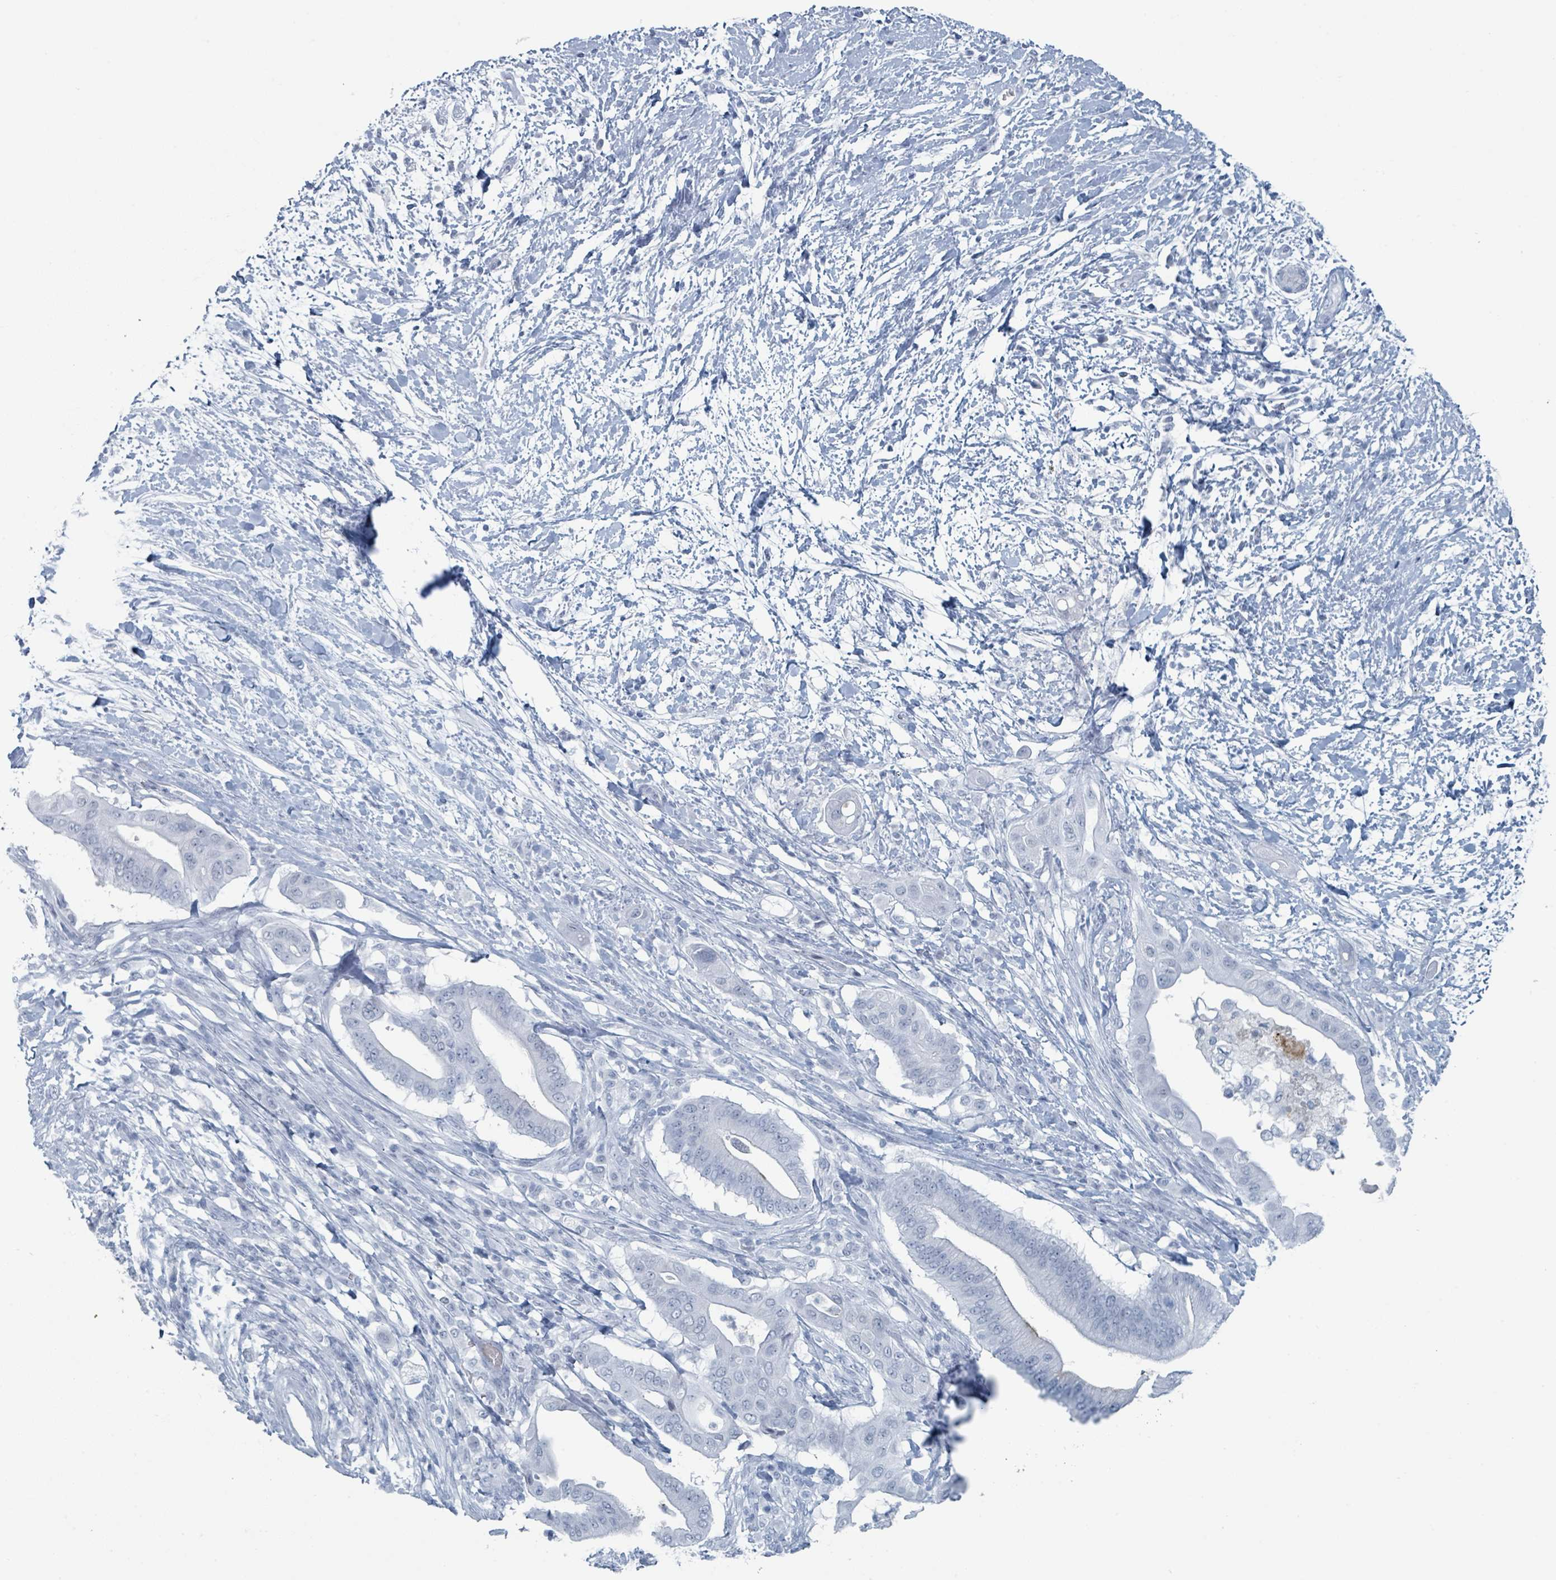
{"staining": {"intensity": "negative", "quantity": "none", "location": "none"}, "tissue": "pancreatic cancer", "cell_type": "Tumor cells", "image_type": "cancer", "snomed": [{"axis": "morphology", "description": "Adenocarcinoma, NOS"}, {"axis": "topography", "description": "Pancreas"}], "caption": "This is an IHC micrograph of human pancreatic adenocarcinoma. There is no positivity in tumor cells.", "gene": "GPR15LG", "patient": {"sex": "male", "age": 68}}